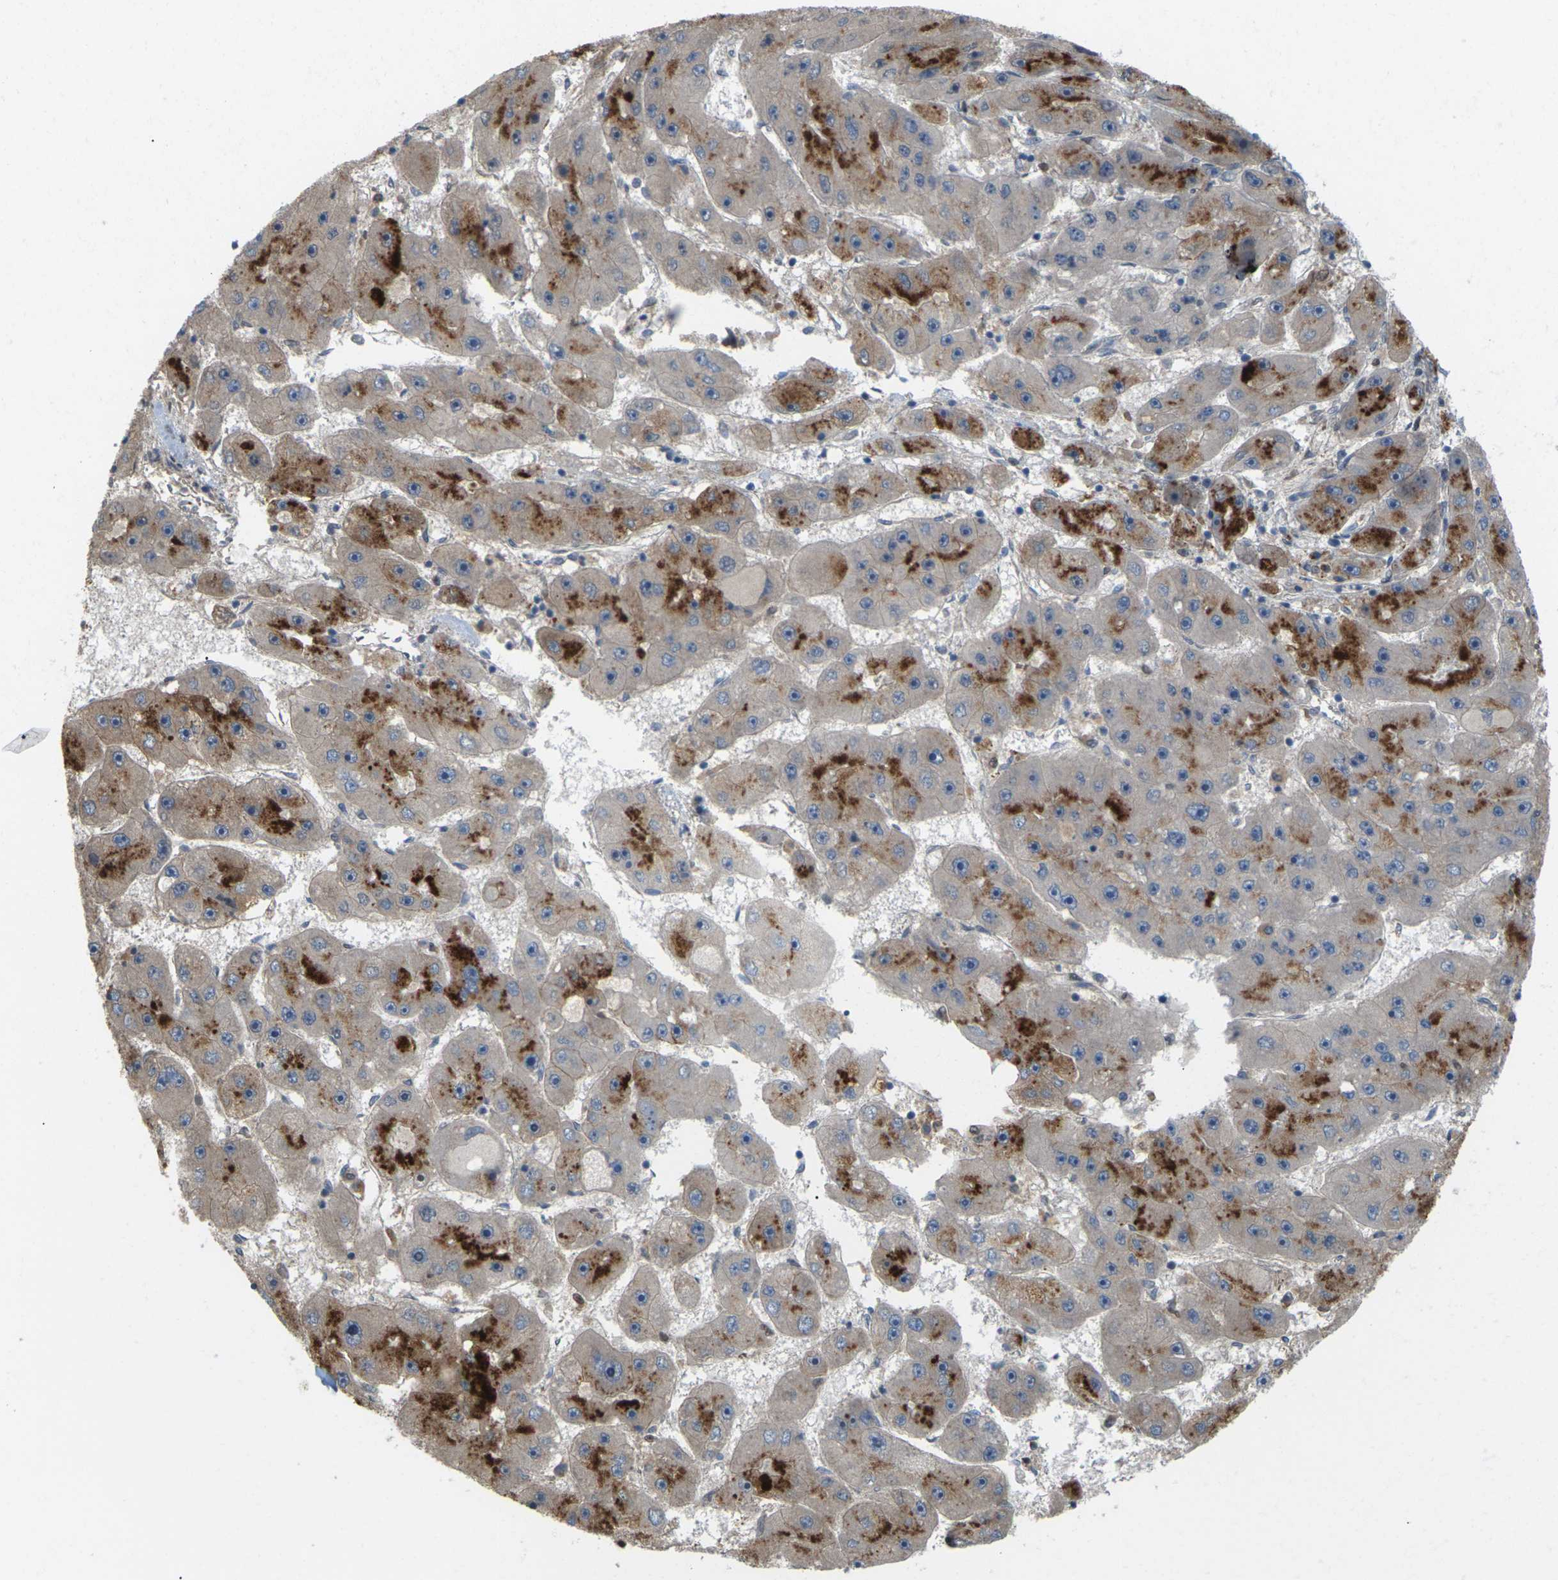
{"staining": {"intensity": "strong", "quantity": "25%-75%", "location": "cytoplasmic/membranous"}, "tissue": "liver cancer", "cell_type": "Tumor cells", "image_type": "cancer", "snomed": [{"axis": "morphology", "description": "Carcinoma, Hepatocellular, NOS"}, {"axis": "topography", "description": "Liver"}], "caption": "Tumor cells display high levels of strong cytoplasmic/membranous positivity in about 25%-75% of cells in human liver cancer. (IHC, brightfield microscopy, high magnification).", "gene": "ROBO1", "patient": {"sex": "female", "age": 61}}